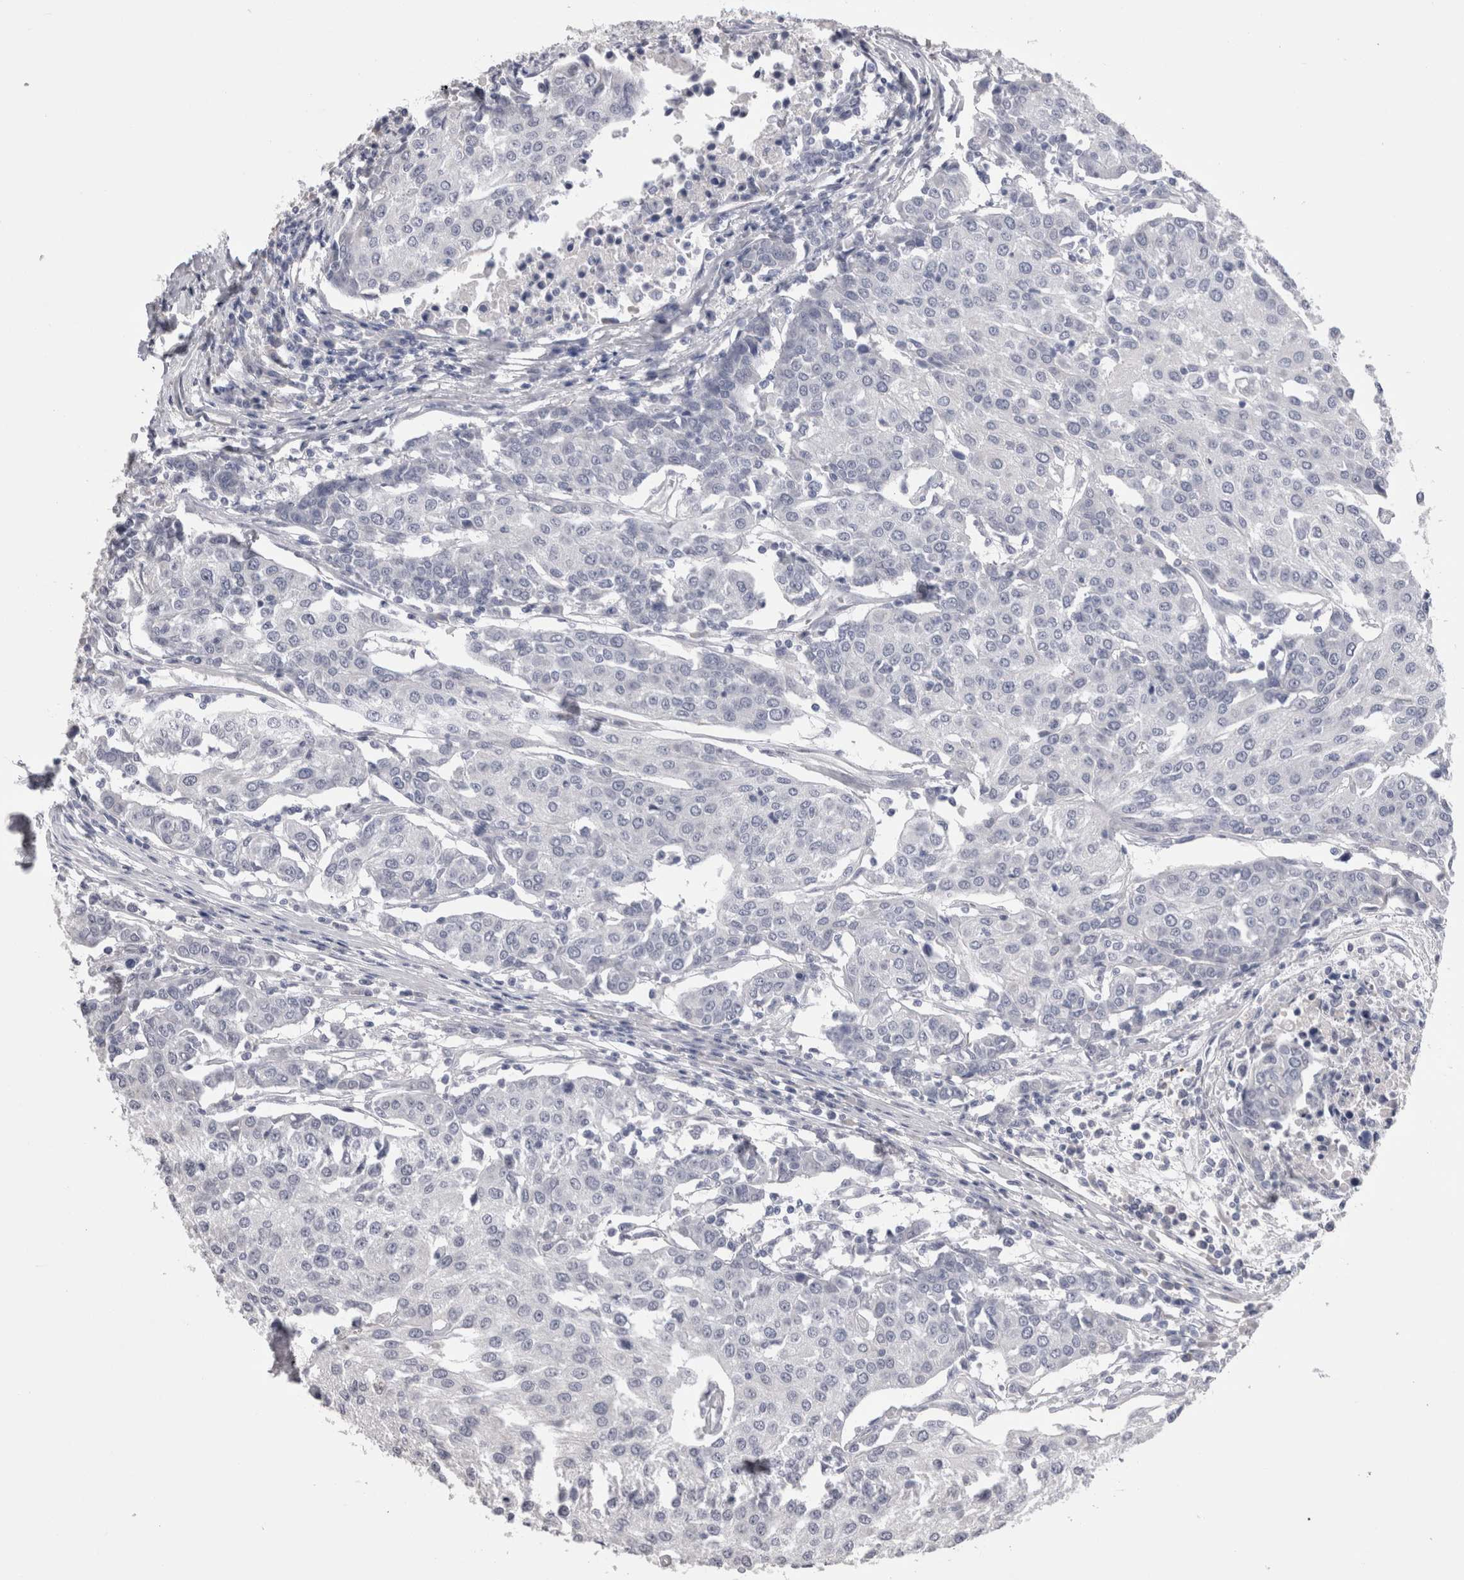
{"staining": {"intensity": "negative", "quantity": "none", "location": "none"}, "tissue": "urothelial cancer", "cell_type": "Tumor cells", "image_type": "cancer", "snomed": [{"axis": "morphology", "description": "Urothelial carcinoma, High grade"}, {"axis": "topography", "description": "Urinary bladder"}], "caption": "Tumor cells are negative for protein expression in human urothelial cancer.", "gene": "CDHR5", "patient": {"sex": "female", "age": 85}}